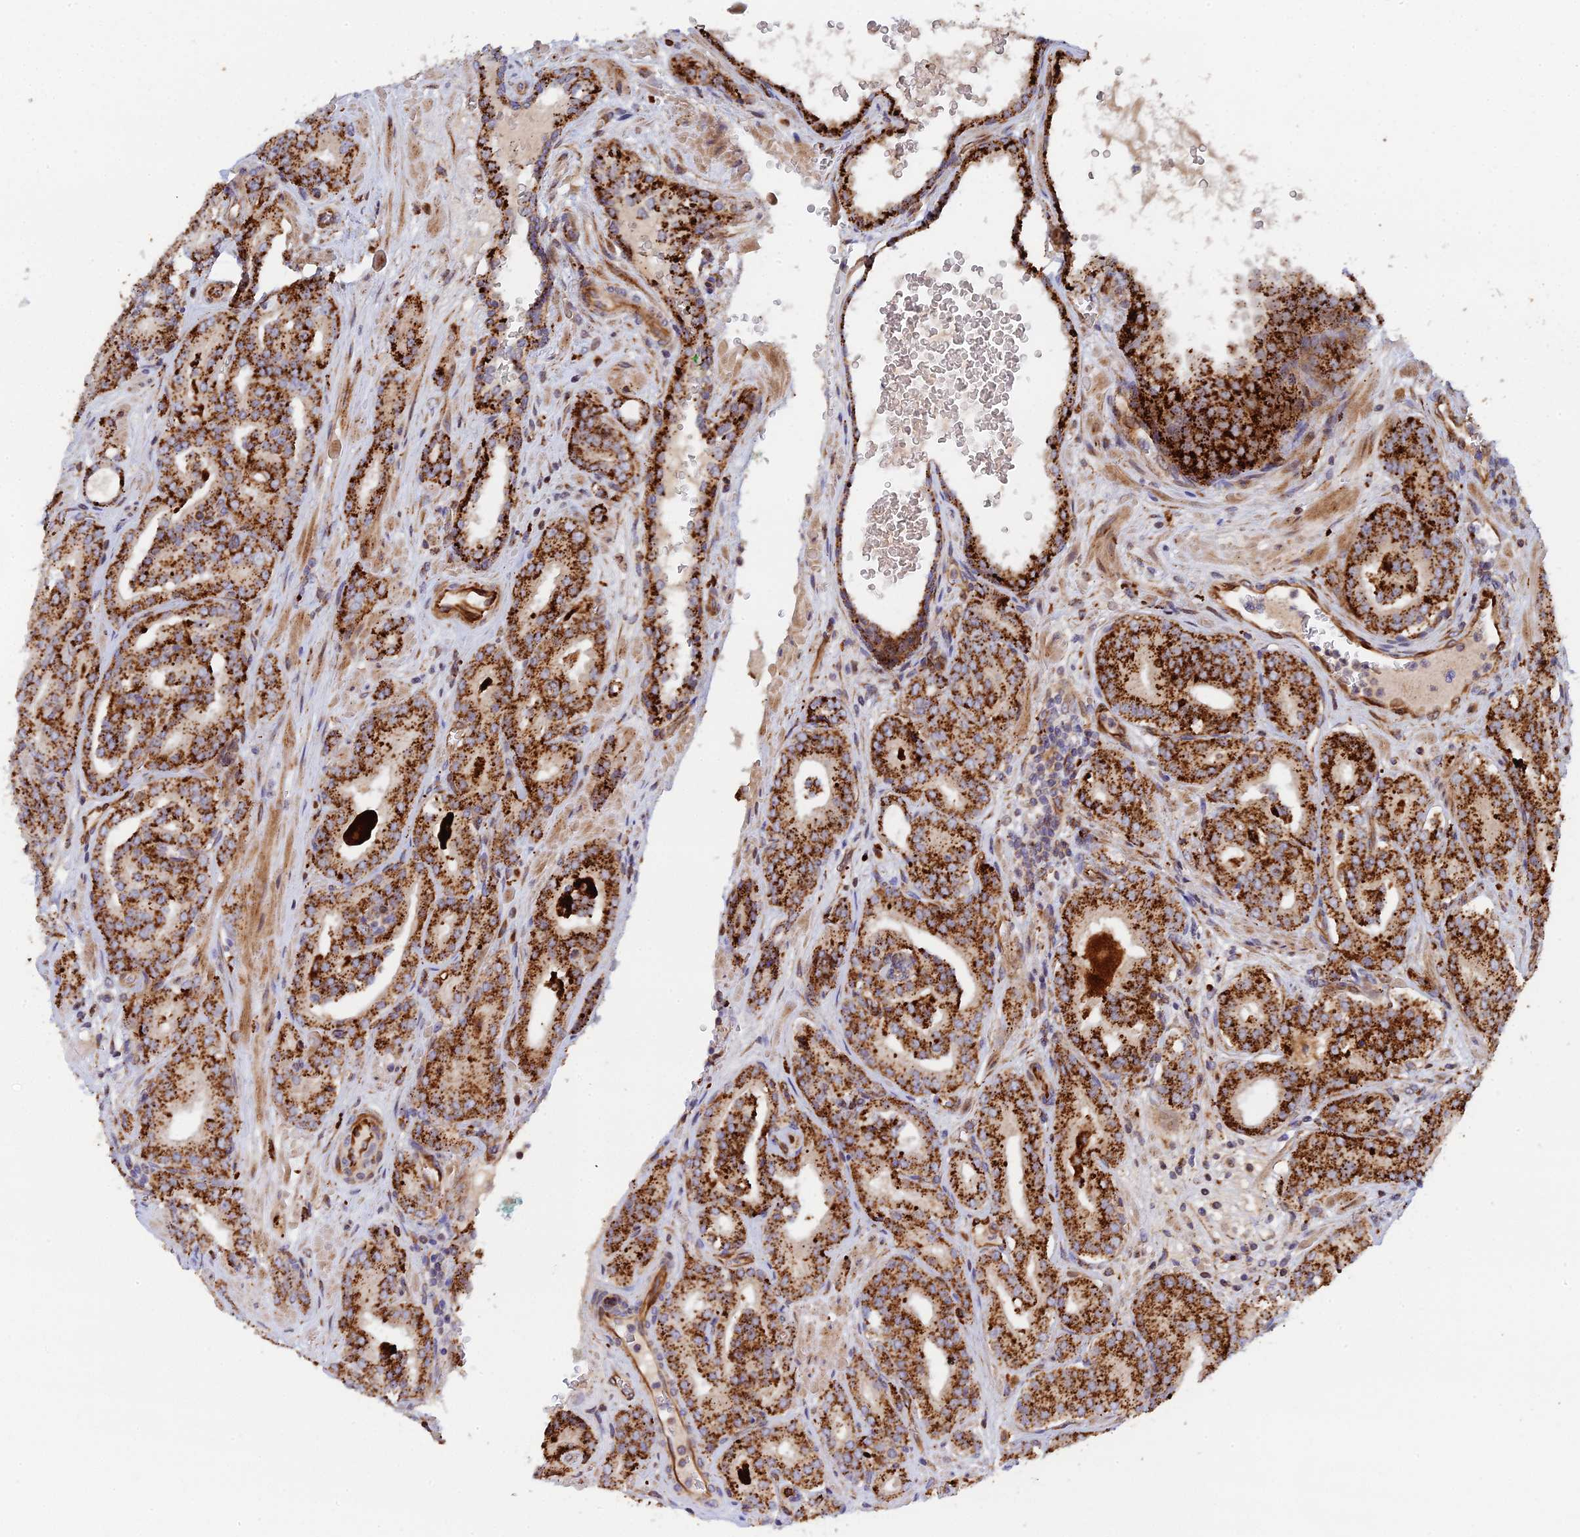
{"staining": {"intensity": "strong", "quantity": ">75%", "location": "cytoplasmic/membranous"}, "tissue": "prostate cancer", "cell_type": "Tumor cells", "image_type": "cancer", "snomed": [{"axis": "morphology", "description": "Adenocarcinoma, High grade"}, {"axis": "topography", "description": "Prostate"}], "caption": "Prostate cancer (high-grade adenocarcinoma) stained with a protein marker exhibits strong staining in tumor cells.", "gene": "PPP2R3C", "patient": {"sex": "male", "age": 66}}